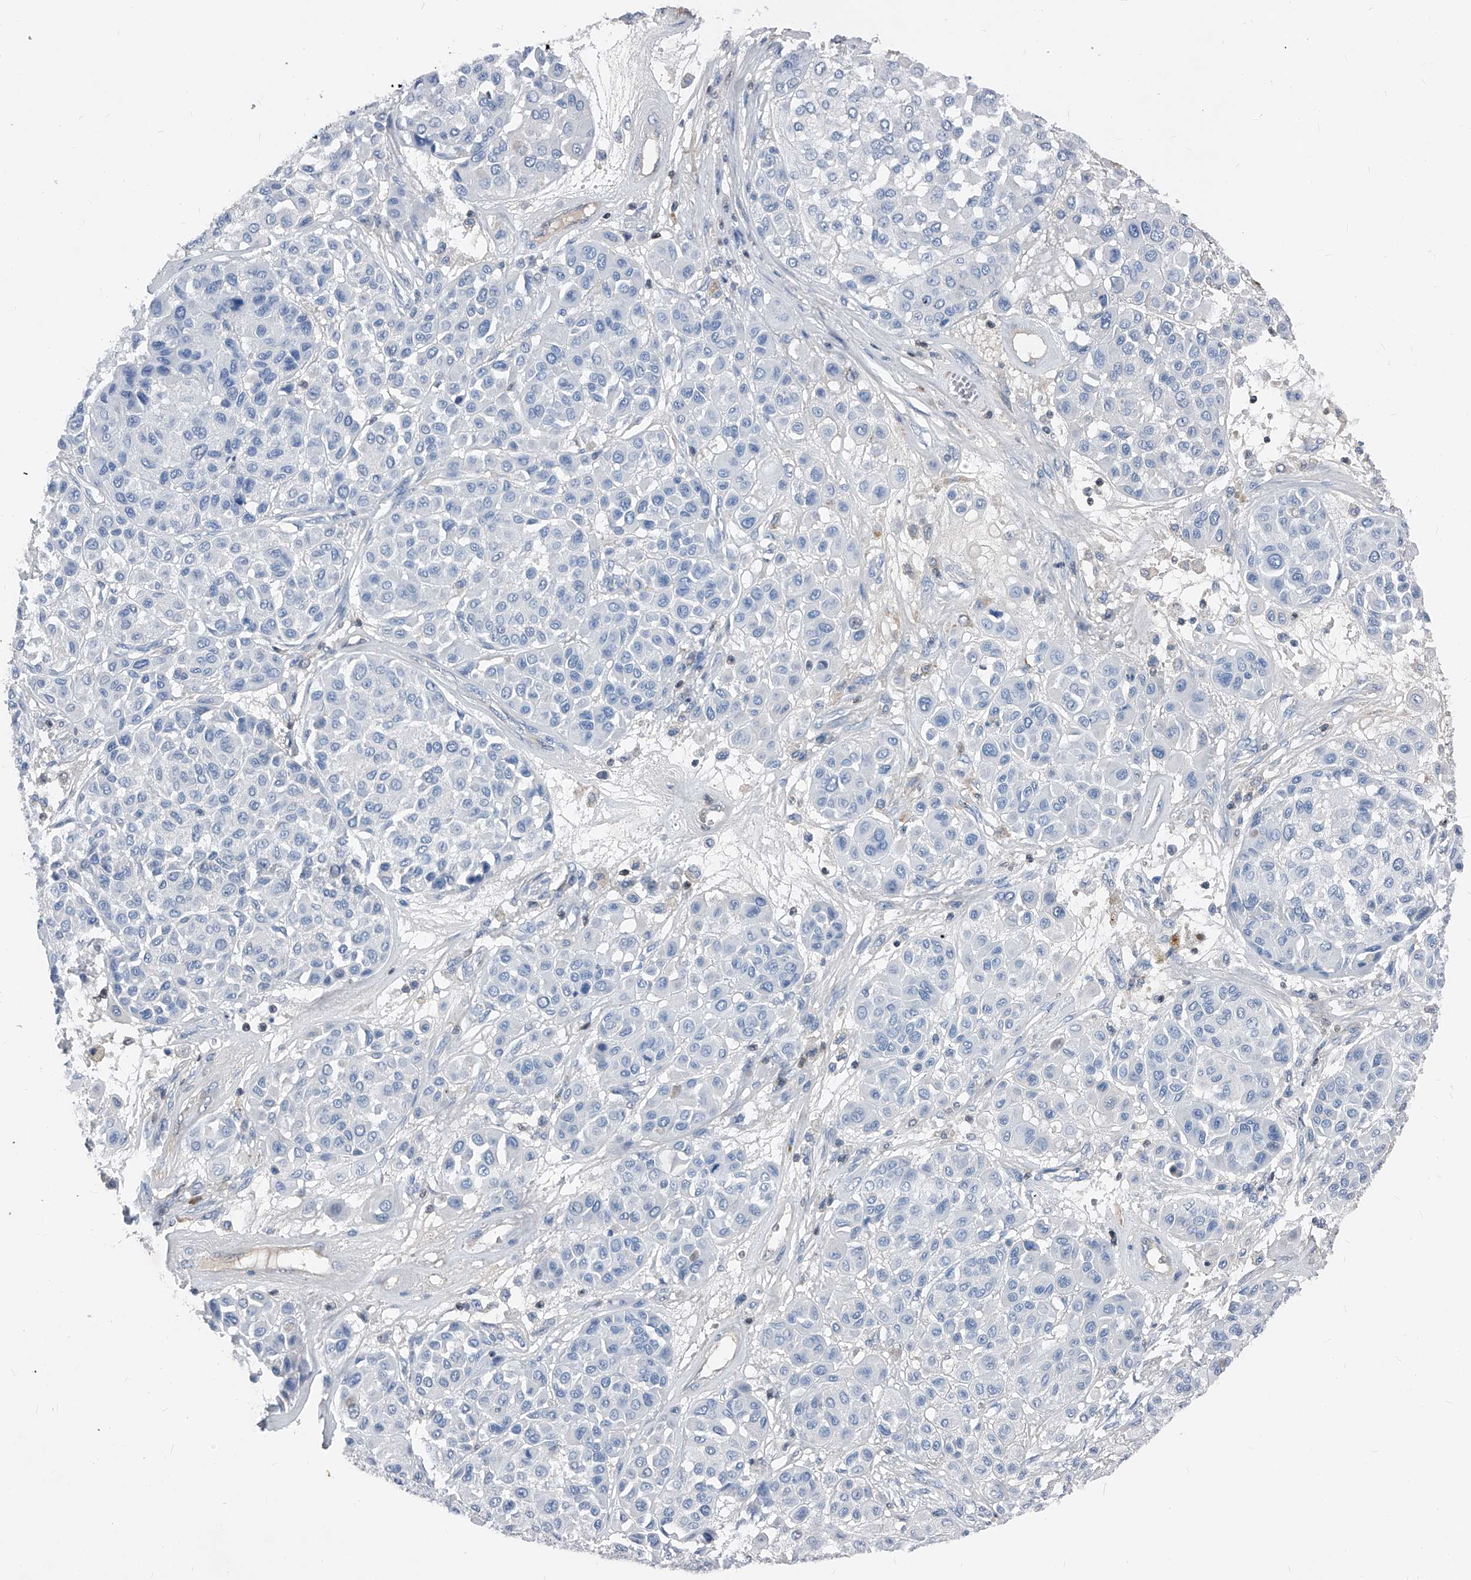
{"staining": {"intensity": "negative", "quantity": "none", "location": "none"}, "tissue": "melanoma", "cell_type": "Tumor cells", "image_type": "cancer", "snomed": [{"axis": "morphology", "description": "Malignant melanoma, Metastatic site"}, {"axis": "topography", "description": "Soft tissue"}], "caption": "Tumor cells show no significant staining in melanoma. The staining was performed using DAB (3,3'-diaminobenzidine) to visualize the protein expression in brown, while the nuclei were stained in blue with hematoxylin (Magnification: 20x).", "gene": "MAP2K6", "patient": {"sex": "male", "age": 41}}